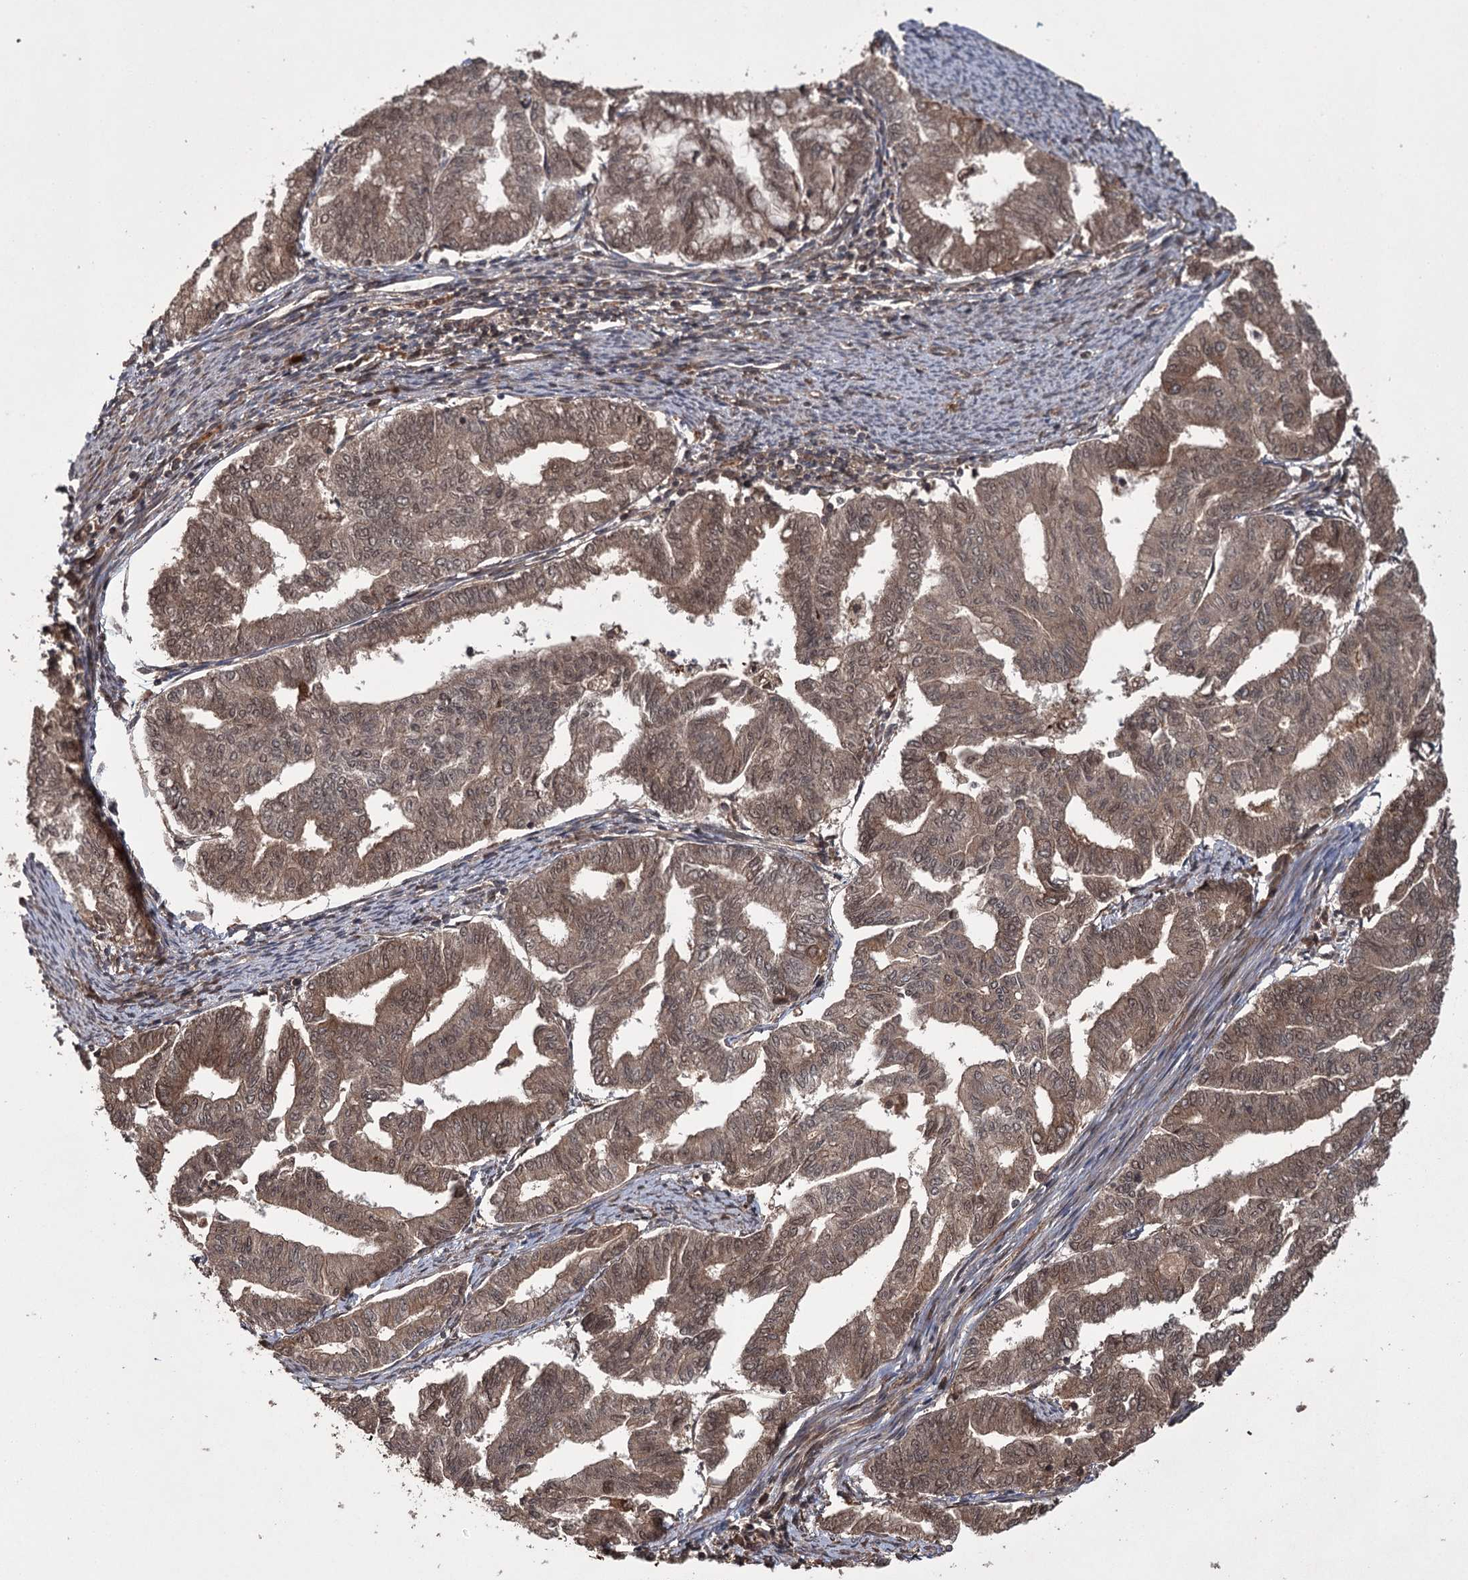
{"staining": {"intensity": "moderate", "quantity": ">75%", "location": "cytoplasmic/membranous"}, "tissue": "endometrial cancer", "cell_type": "Tumor cells", "image_type": "cancer", "snomed": [{"axis": "morphology", "description": "Adenocarcinoma, NOS"}, {"axis": "topography", "description": "Endometrium"}], "caption": "Endometrial cancer (adenocarcinoma) stained with immunohistochemistry (IHC) displays moderate cytoplasmic/membranous expression in approximately >75% of tumor cells. Immunohistochemistry (ihc) stains the protein in brown and the nuclei are stained blue.", "gene": "RPAP3", "patient": {"sex": "female", "age": 79}}